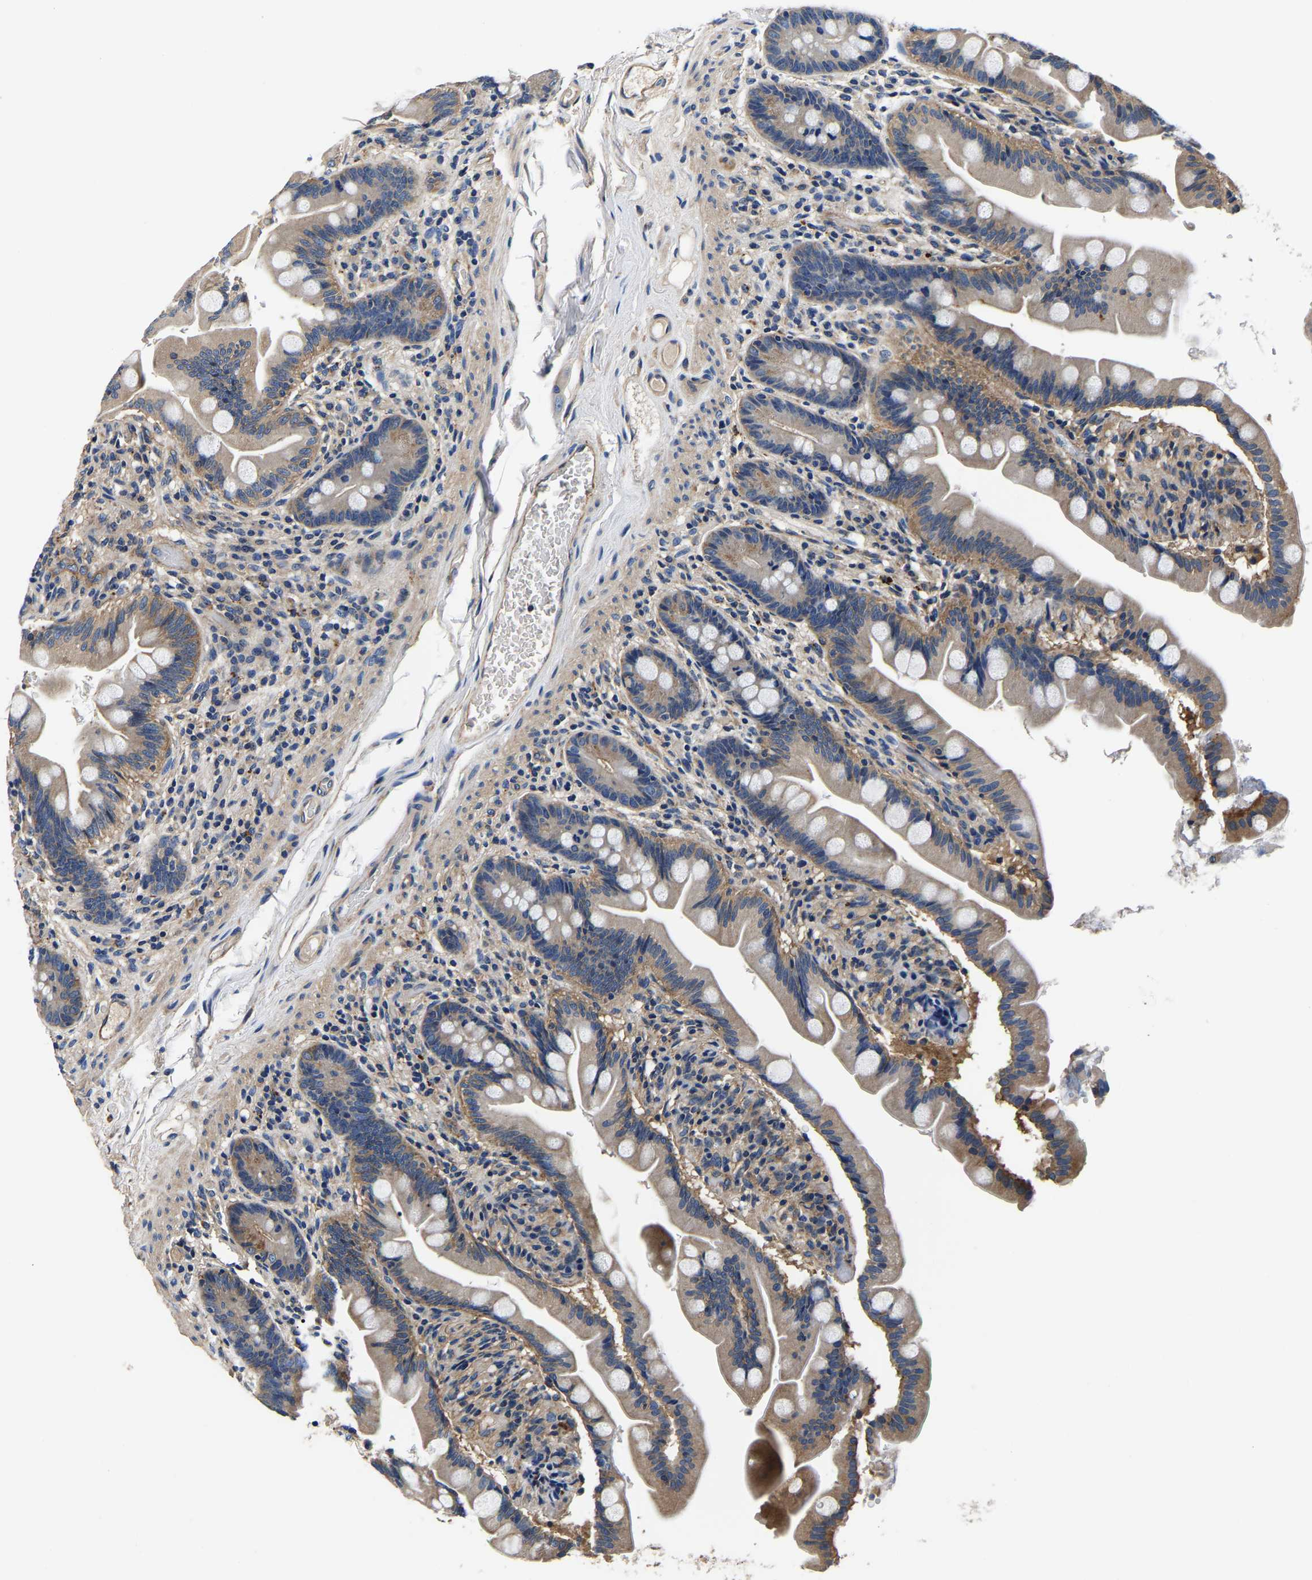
{"staining": {"intensity": "moderate", "quantity": "25%-75%", "location": "cytoplasmic/membranous"}, "tissue": "small intestine", "cell_type": "Glandular cells", "image_type": "normal", "snomed": [{"axis": "morphology", "description": "Normal tissue, NOS"}, {"axis": "topography", "description": "Small intestine"}], "caption": "A high-resolution photomicrograph shows IHC staining of benign small intestine, which exhibits moderate cytoplasmic/membranous staining in about 25%-75% of glandular cells. (DAB IHC, brown staining for protein, blue staining for nuclei).", "gene": "SH3GLB1", "patient": {"sex": "female", "age": 56}}